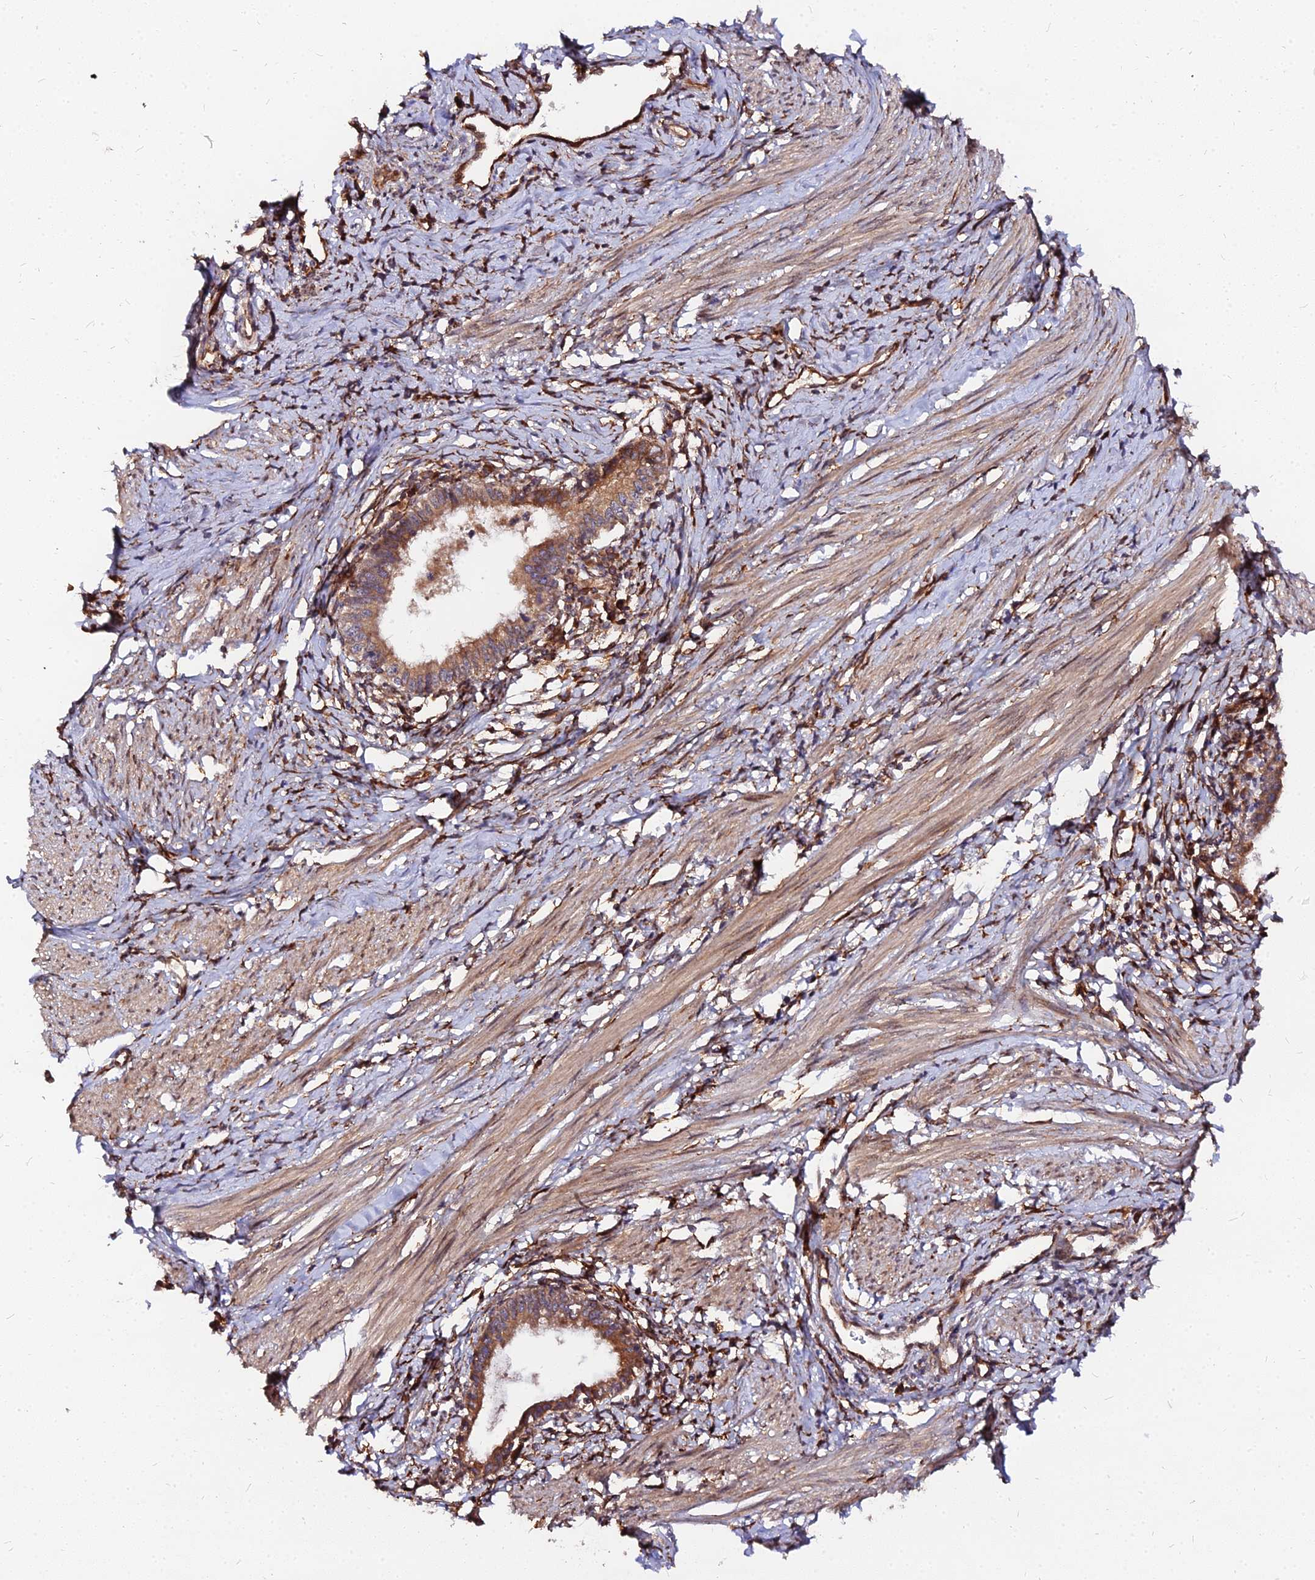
{"staining": {"intensity": "moderate", "quantity": ">75%", "location": "cytoplasmic/membranous"}, "tissue": "cervical cancer", "cell_type": "Tumor cells", "image_type": "cancer", "snomed": [{"axis": "morphology", "description": "Adenocarcinoma, NOS"}, {"axis": "topography", "description": "Cervix"}], "caption": "A brown stain highlights moderate cytoplasmic/membranous positivity of a protein in human cervical adenocarcinoma tumor cells.", "gene": "PDE4D", "patient": {"sex": "female", "age": 36}}